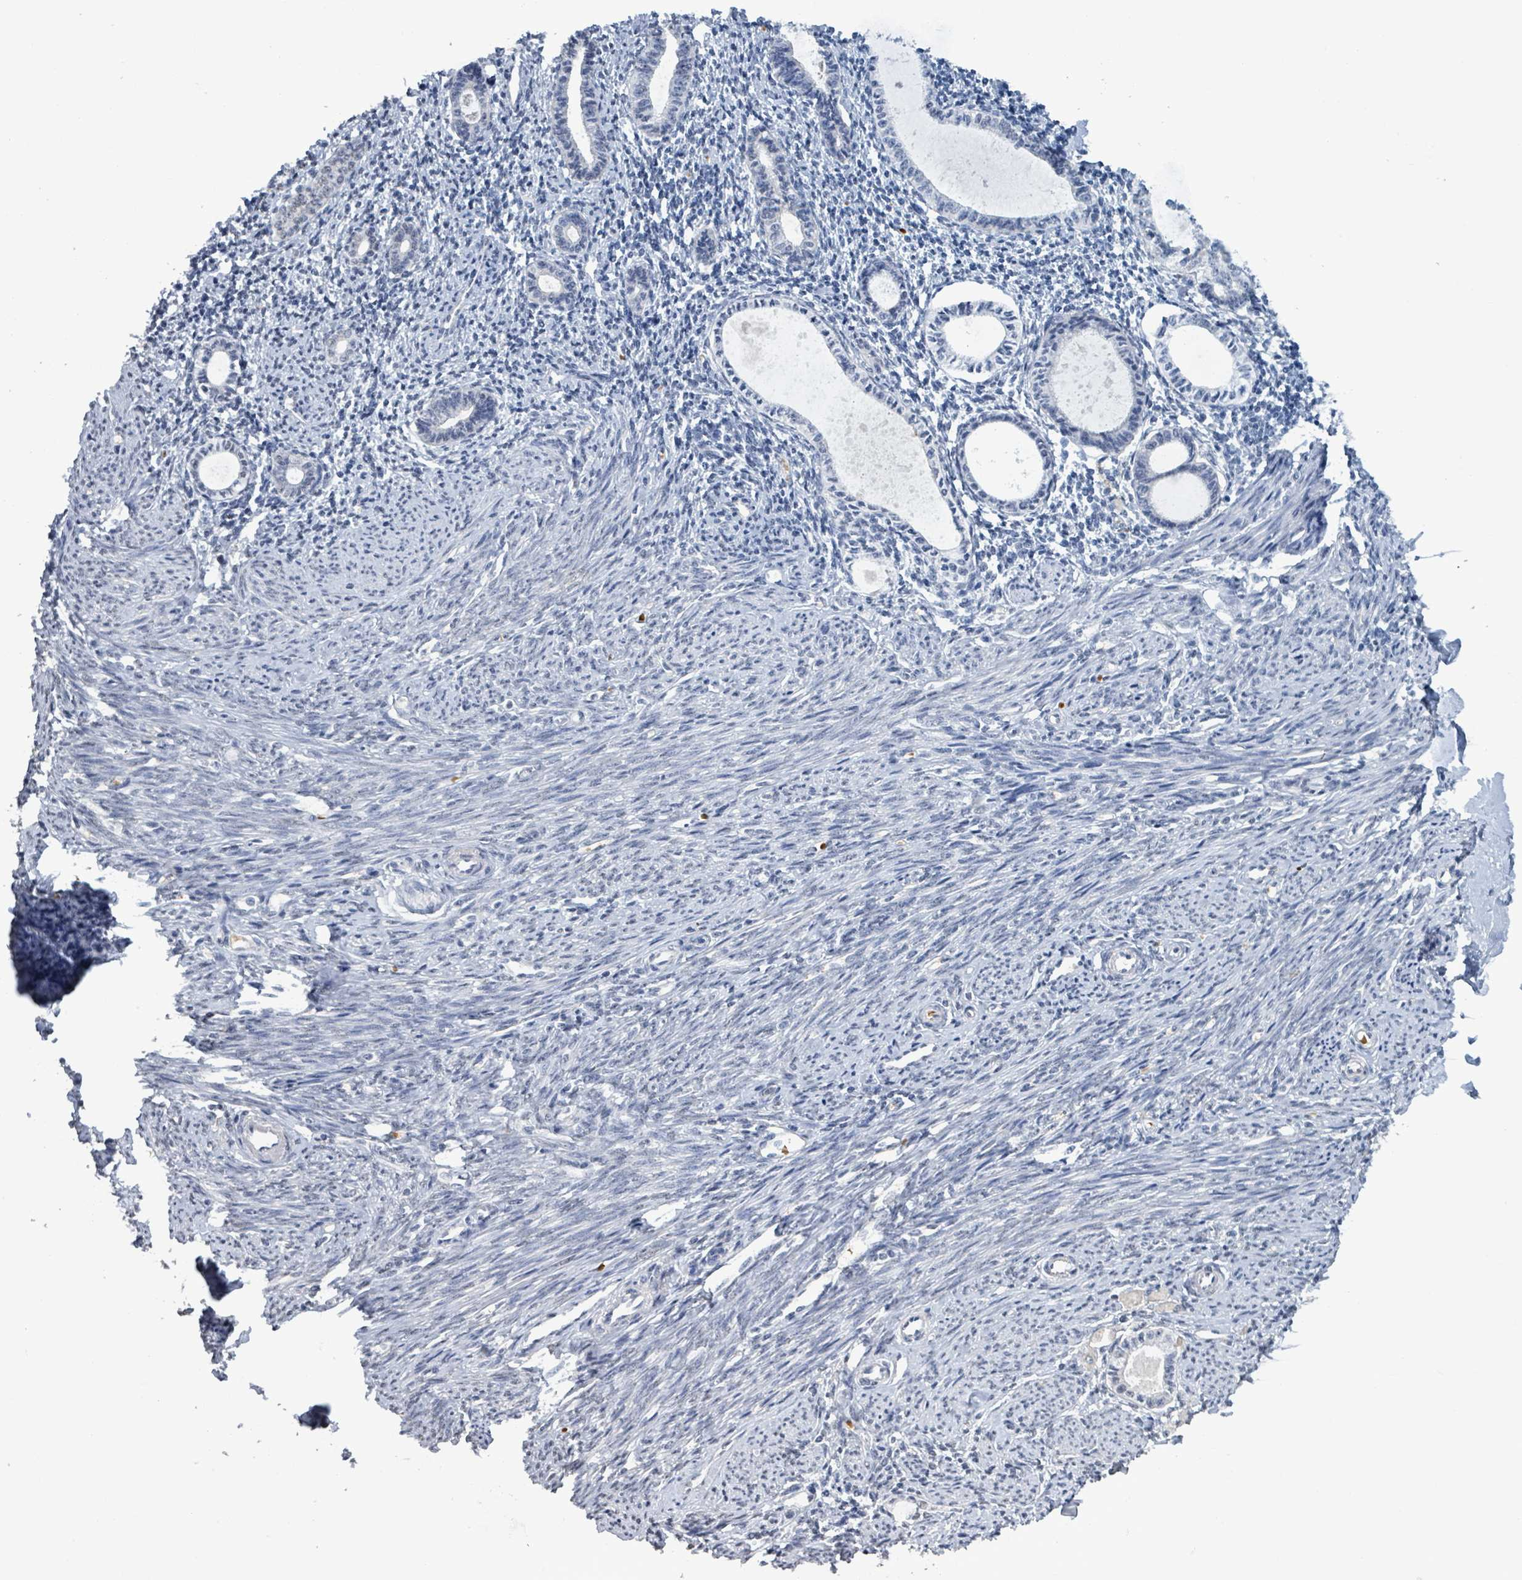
{"staining": {"intensity": "negative", "quantity": "none", "location": "none"}, "tissue": "endometrium", "cell_type": "Cells in endometrial stroma", "image_type": "normal", "snomed": [{"axis": "morphology", "description": "Normal tissue, NOS"}, {"axis": "topography", "description": "Endometrium"}], "caption": "The micrograph demonstrates no significant expression in cells in endometrial stroma of endometrium.", "gene": "SEBOX", "patient": {"sex": "female", "age": 63}}